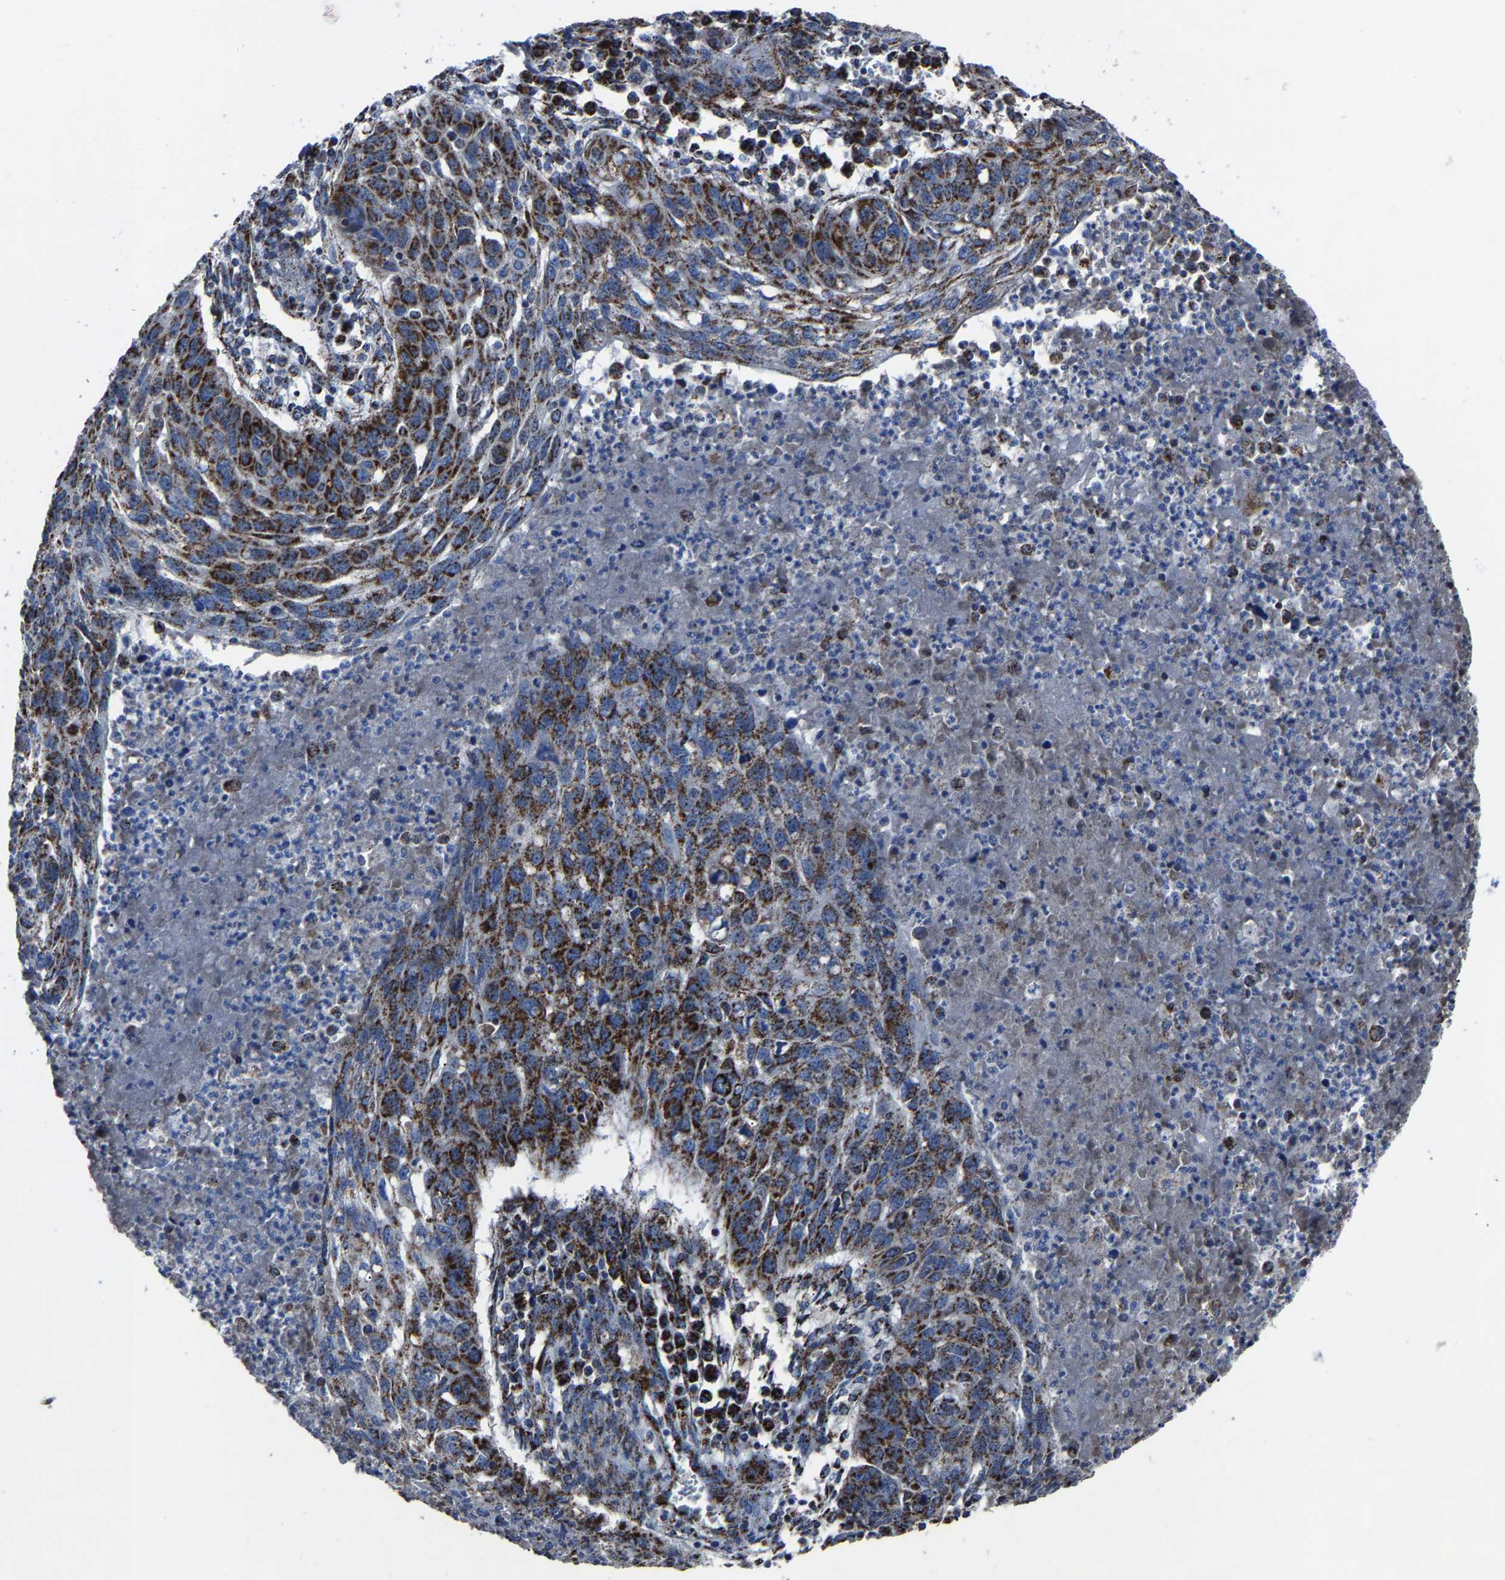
{"staining": {"intensity": "strong", "quantity": ">75%", "location": "cytoplasmic/membranous"}, "tissue": "lung cancer", "cell_type": "Tumor cells", "image_type": "cancer", "snomed": [{"axis": "morphology", "description": "Squamous cell carcinoma, NOS"}, {"axis": "topography", "description": "Lung"}], "caption": "The histopathology image demonstrates immunohistochemical staining of lung cancer (squamous cell carcinoma). There is strong cytoplasmic/membranous positivity is identified in about >75% of tumor cells. (Brightfield microscopy of DAB IHC at high magnification).", "gene": "NDUFV3", "patient": {"sex": "female", "age": 63}}